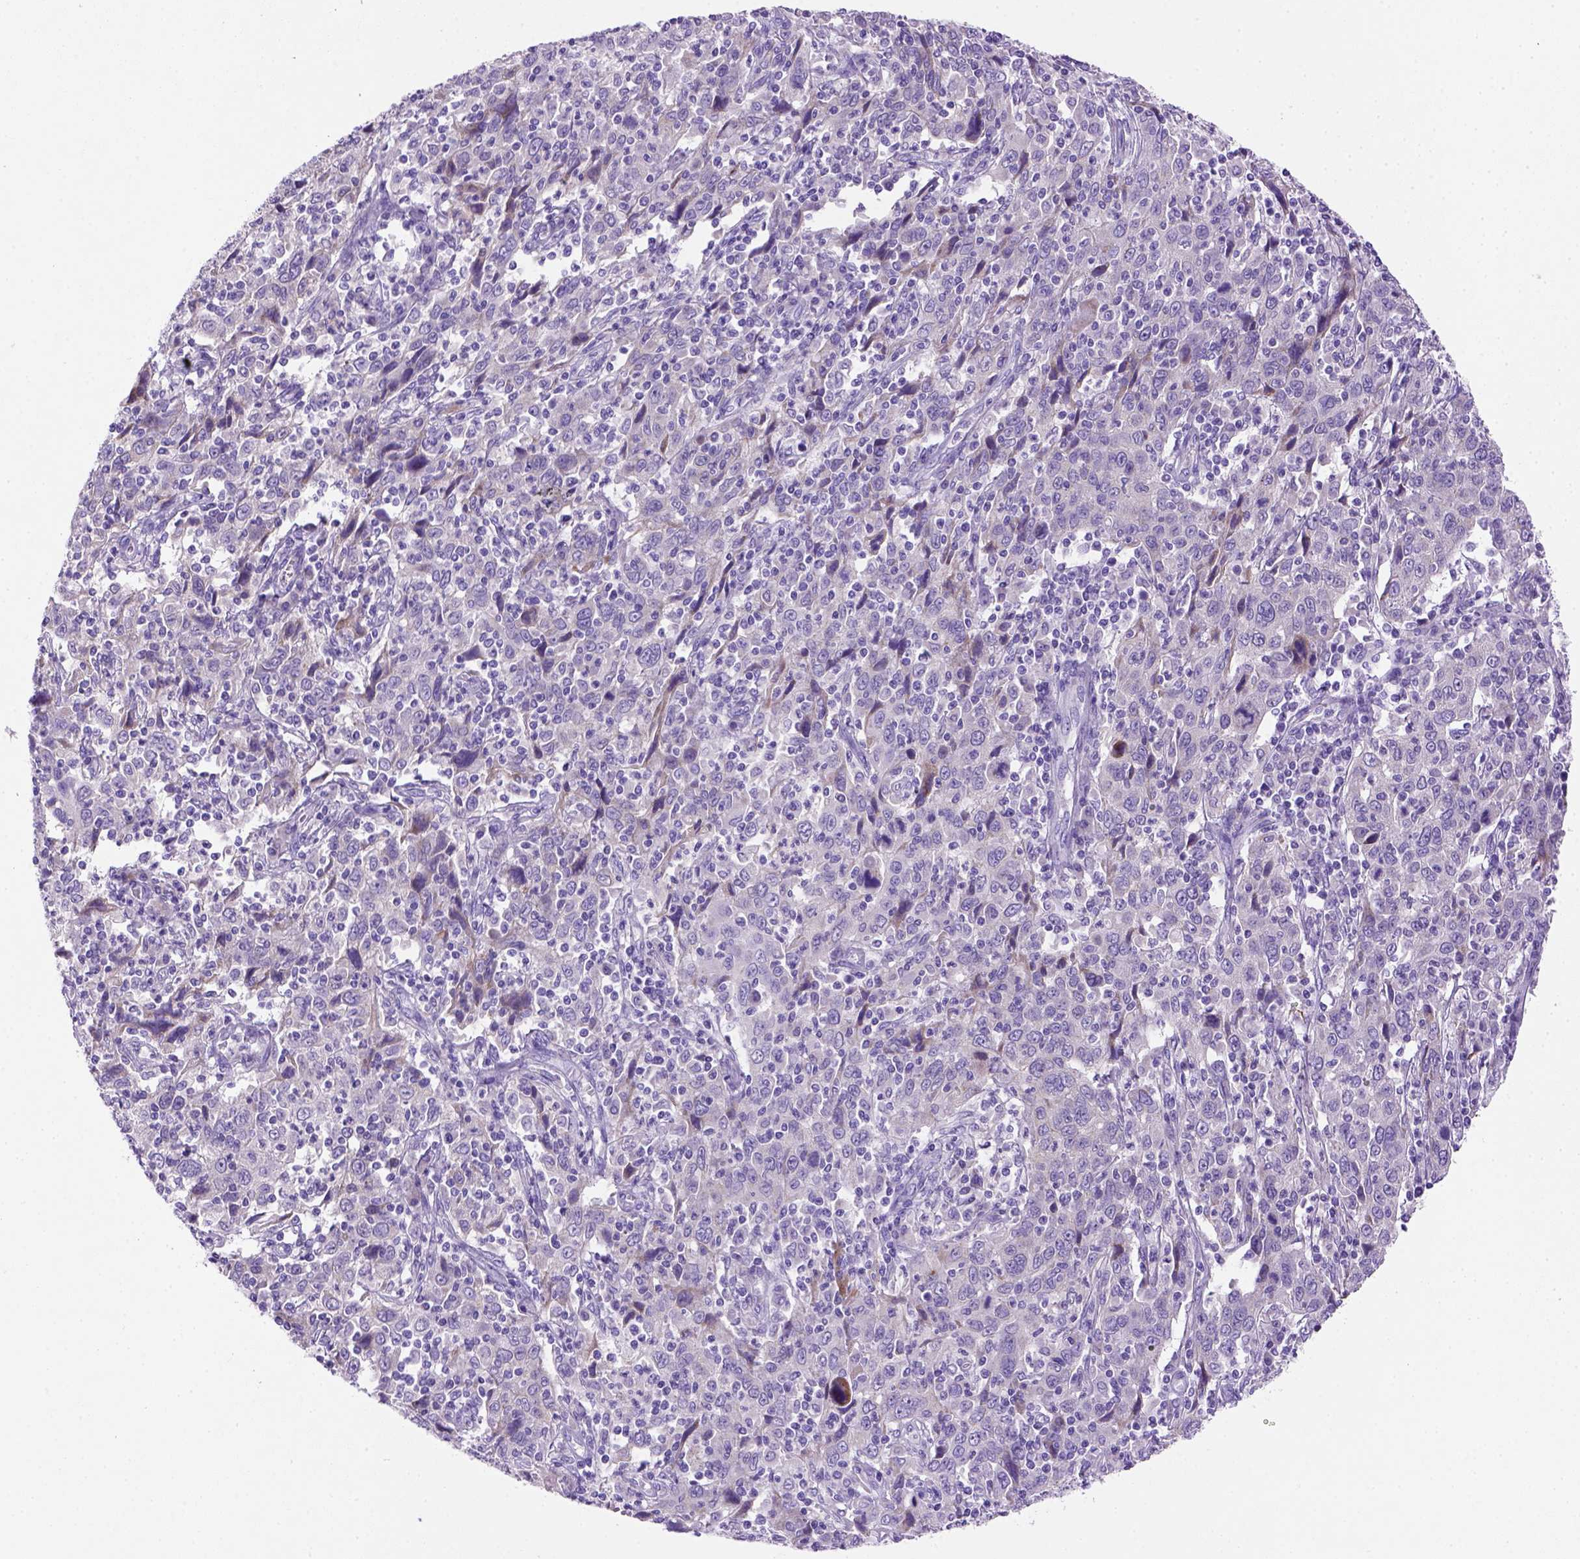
{"staining": {"intensity": "negative", "quantity": "none", "location": "none"}, "tissue": "cervical cancer", "cell_type": "Tumor cells", "image_type": "cancer", "snomed": [{"axis": "morphology", "description": "Squamous cell carcinoma, NOS"}, {"axis": "topography", "description": "Cervix"}], "caption": "A micrograph of human squamous cell carcinoma (cervical) is negative for staining in tumor cells.", "gene": "SIRPD", "patient": {"sex": "female", "age": 46}}